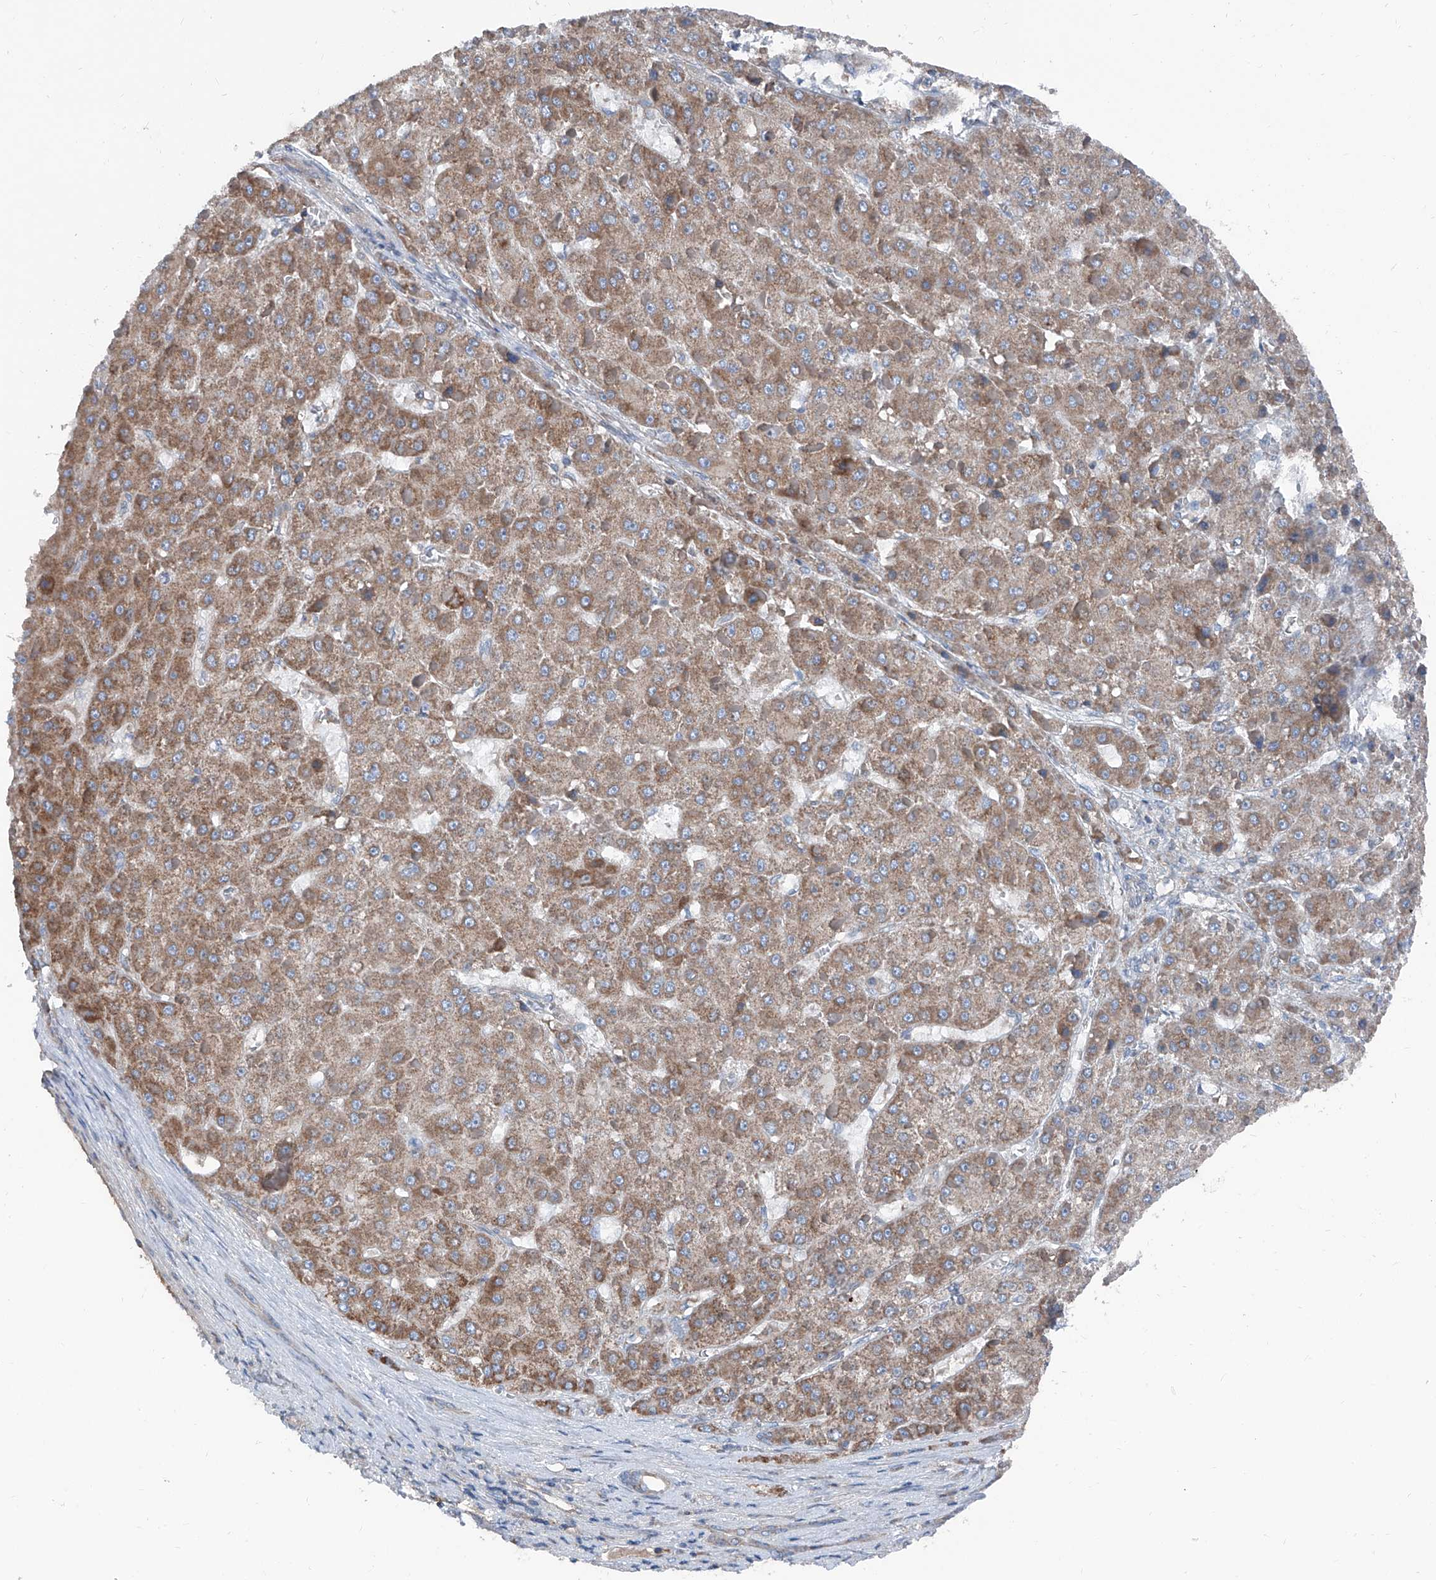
{"staining": {"intensity": "moderate", "quantity": ">75%", "location": "cytoplasmic/membranous"}, "tissue": "liver cancer", "cell_type": "Tumor cells", "image_type": "cancer", "snomed": [{"axis": "morphology", "description": "Carcinoma, Hepatocellular, NOS"}, {"axis": "topography", "description": "Liver"}], "caption": "Immunohistochemical staining of liver cancer (hepatocellular carcinoma) demonstrates moderate cytoplasmic/membranous protein expression in approximately >75% of tumor cells. (DAB (3,3'-diaminobenzidine) IHC, brown staining for protein, blue staining for nuclei).", "gene": "GPAT3", "patient": {"sex": "female", "age": 73}}